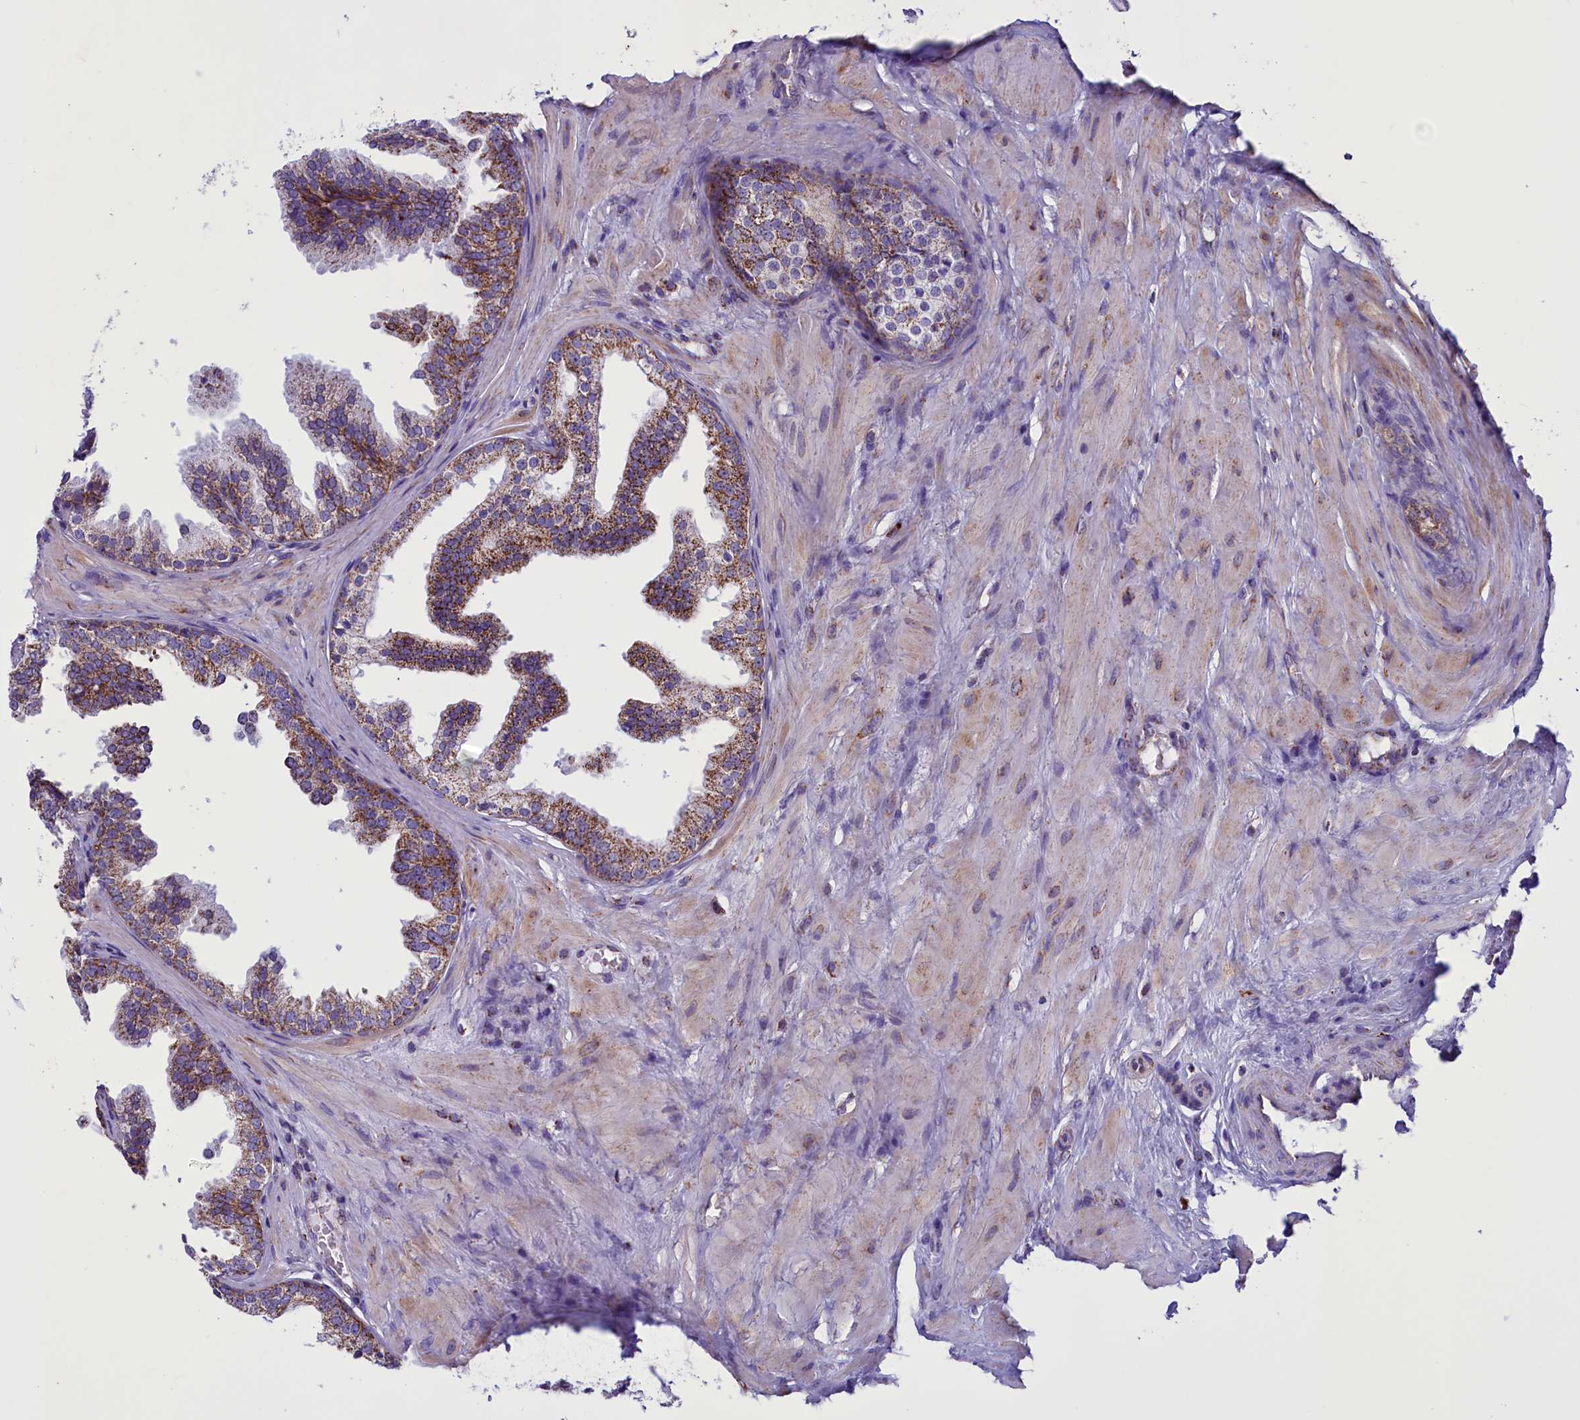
{"staining": {"intensity": "moderate", "quantity": ">75%", "location": "cytoplasmic/membranous"}, "tissue": "prostate", "cell_type": "Glandular cells", "image_type": "normal", "snomed": [{"axis": "morphology", "description": "Normal tissue, NOS"}, {"axis": "topography", "description": "Prostate"}], "caption": "The micrograph demonstrates a brown stain indicating the presence of a protein in the cytoplasmic/membranous of glandular cells in prostate. (Brightfield microscopy of DAB IHC at high magnification).", "gene": "ICA1L", "patient": {"sex": "male", "age": 60}}